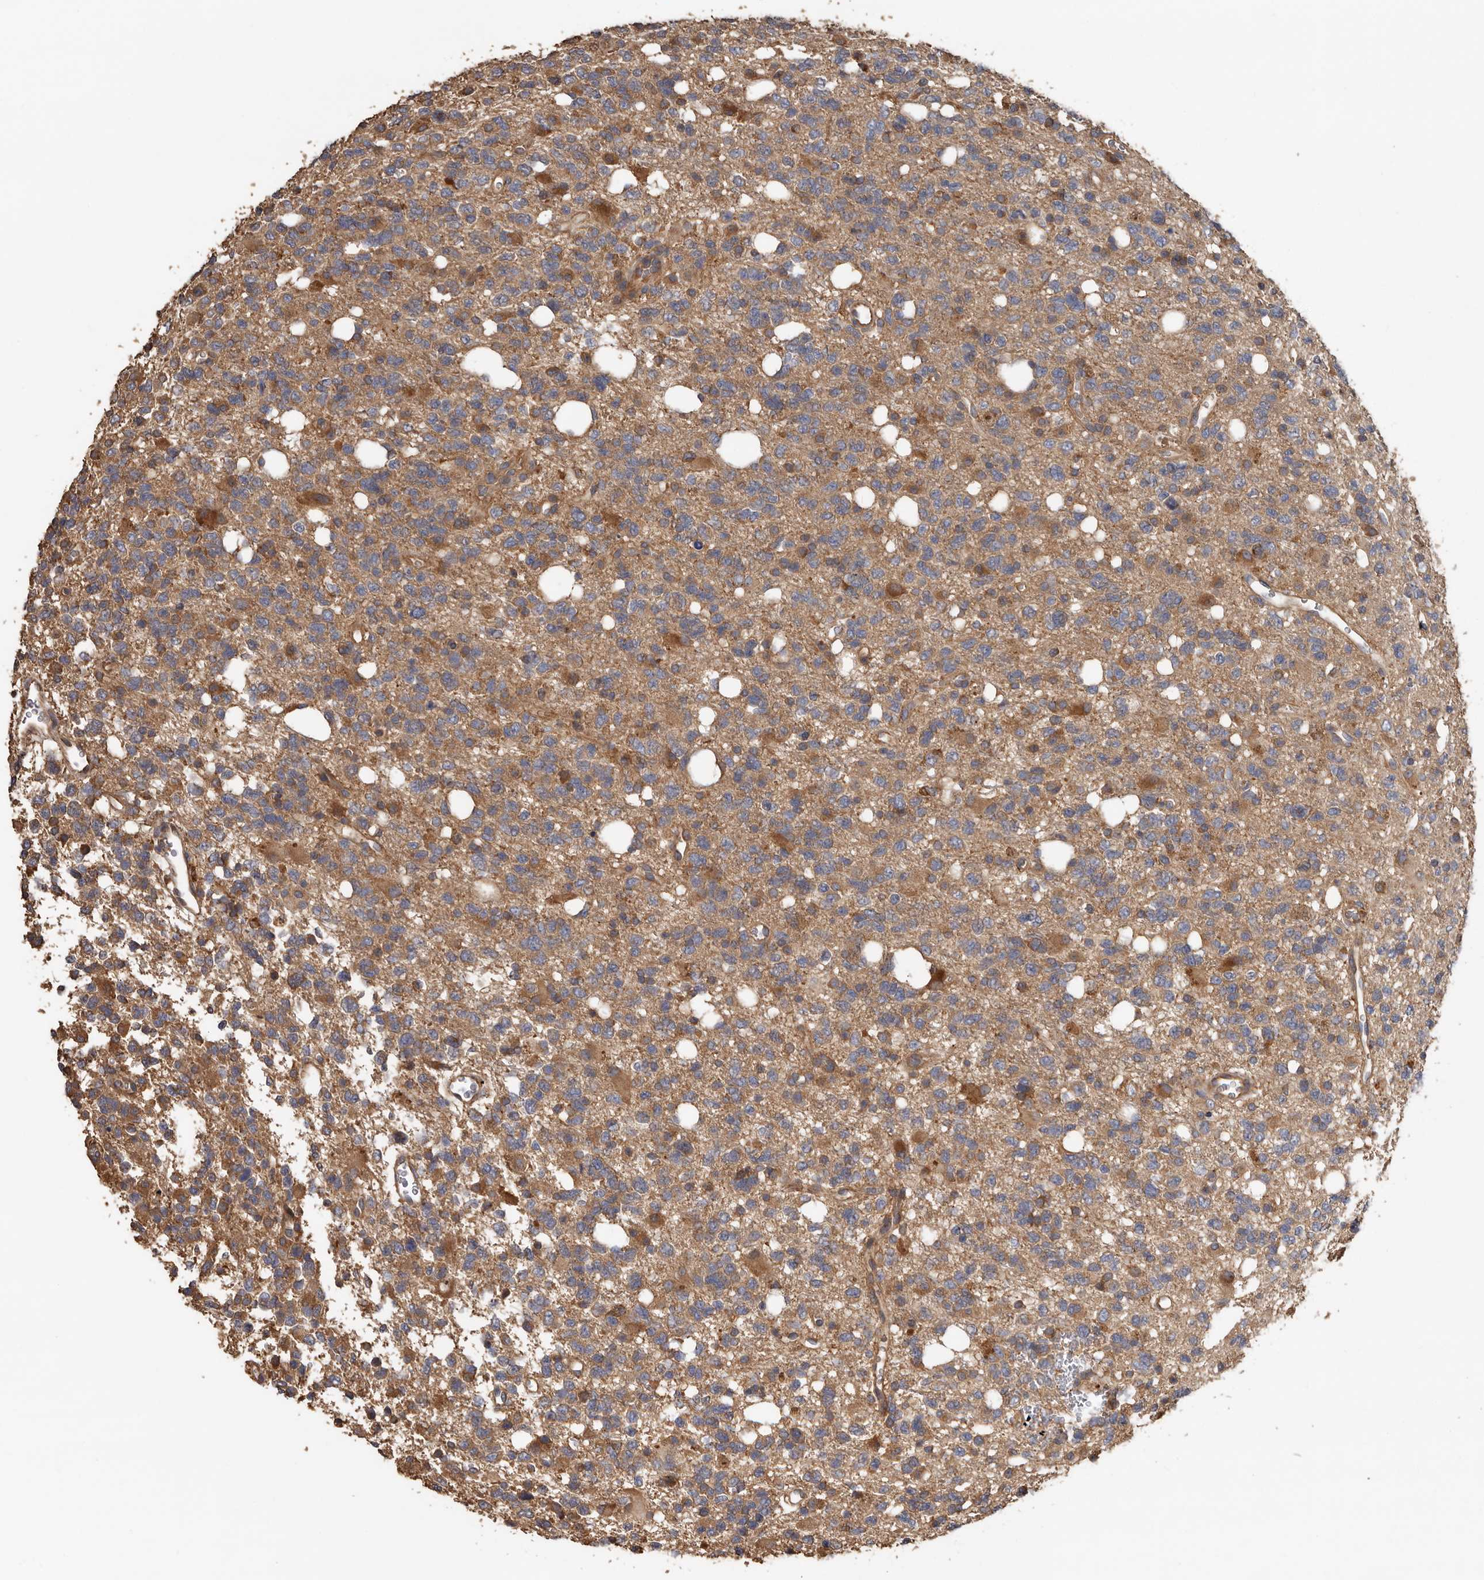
{"staining": {"intensity": "weak", "quantity": "25%-75%", "location": "cytoplasmic/membranous"}, "tissue": "glioma", "cell_type": "Tumor cells", "image_type": "cancer", "snomed": [{"axis": "morphology", "description": "Glioma, malignant, High grade"}, {"axis": "topography", "description": "Brain"}], "caption": "Immunohistochemistry of glioma demonstrates low levels of weak cytoplasmic/membranous positivity in about 25%-75% of tumor cells.", "gene": "FLCN", "patient": {"sex": "female", "age": 62}}